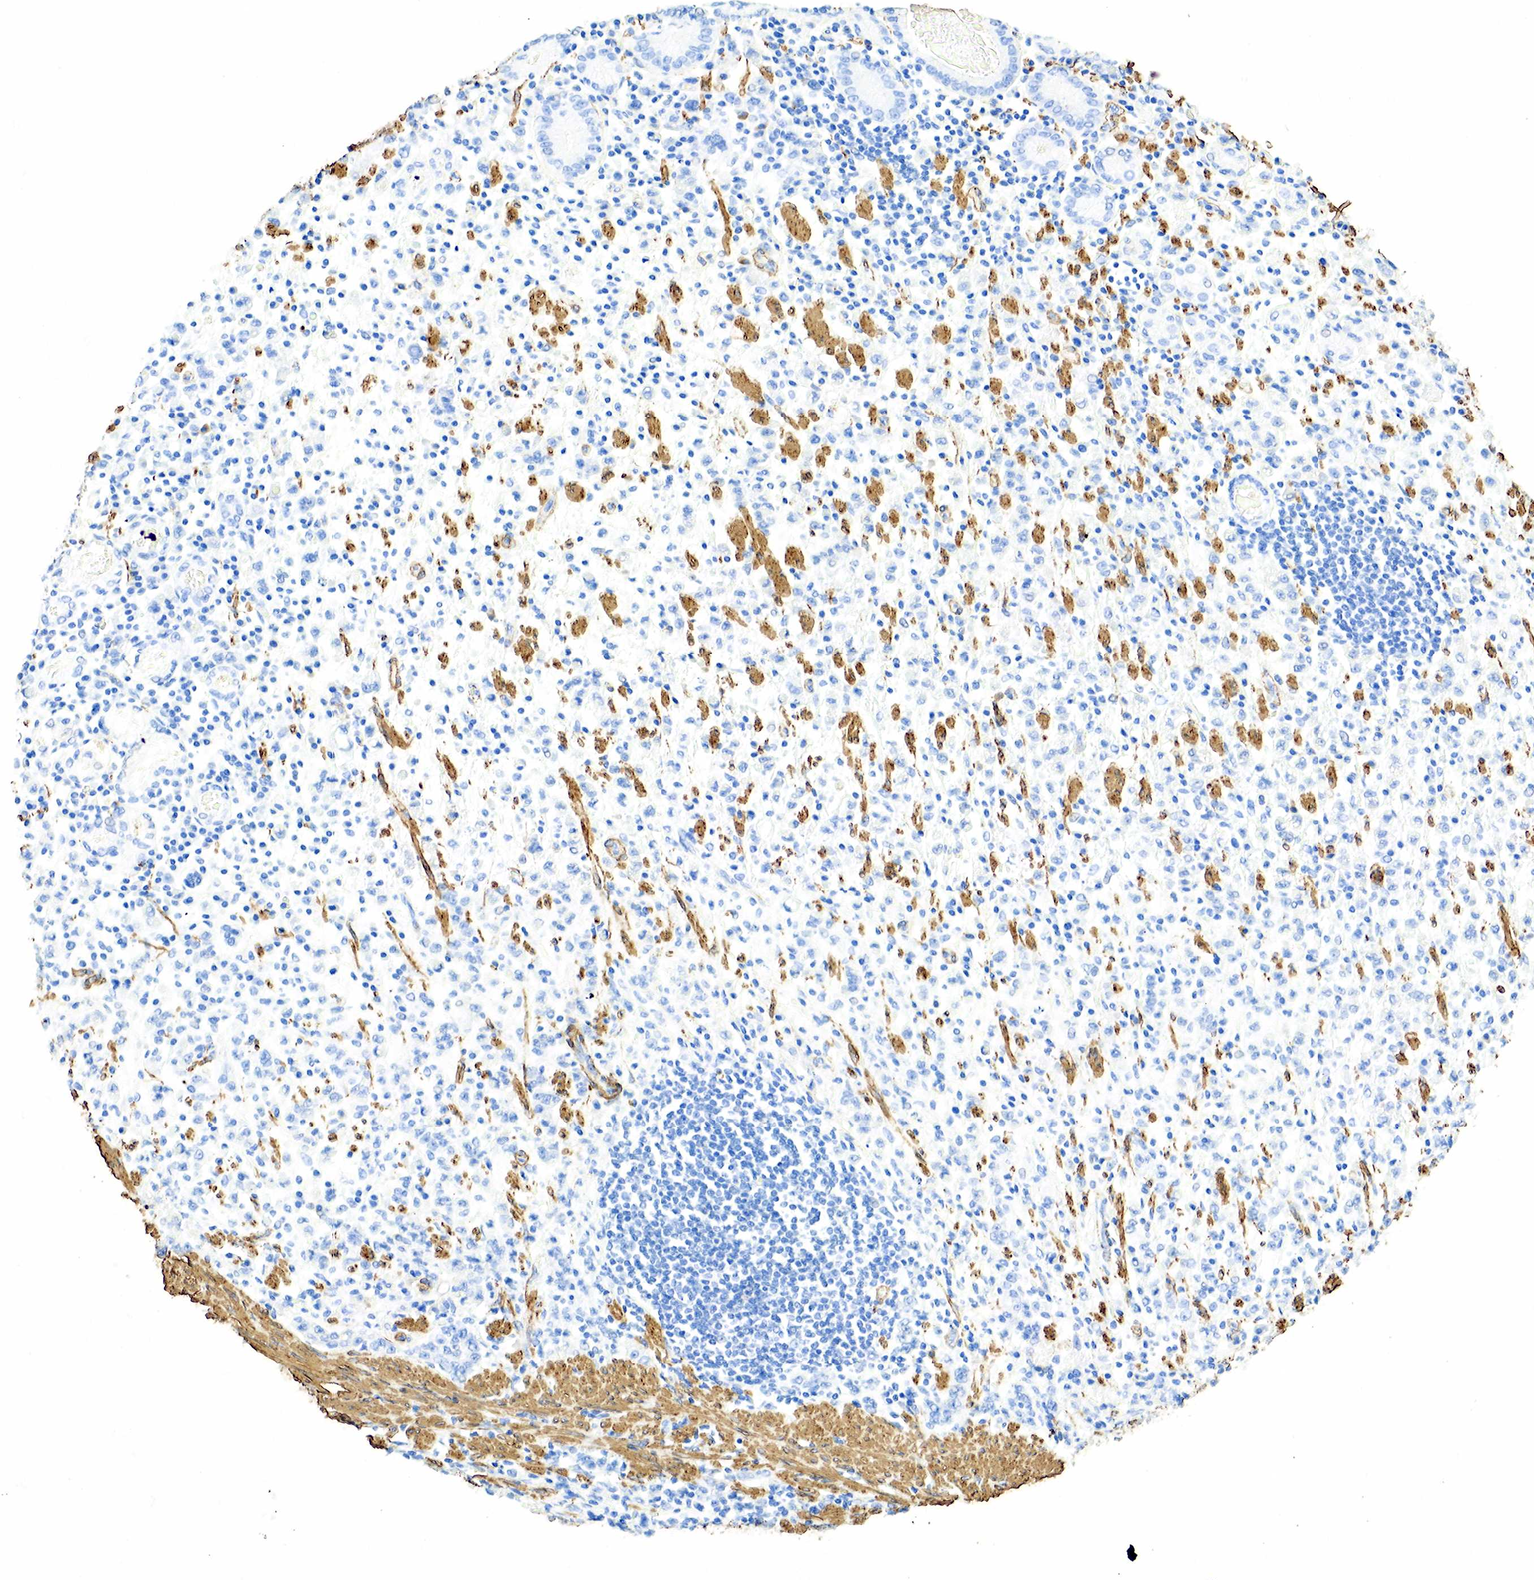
{"staining": {"intensity": "negative", "quantity": "none", "location": "none"}, "tissue": "liver cancer", "cell_type": "Tumor cells", "image_type": "cancer", "snomed": [{"axis": "morphology", "description": "Carcinoma, metastatic, NOS"}, {"axis": "topography", "description": "Liver"}], "caption": "IHC of liver cancer demonstrates no staining in tumor cells.", "gene": "ACTA1", "patient": {"sex": "male", "age": 49}}